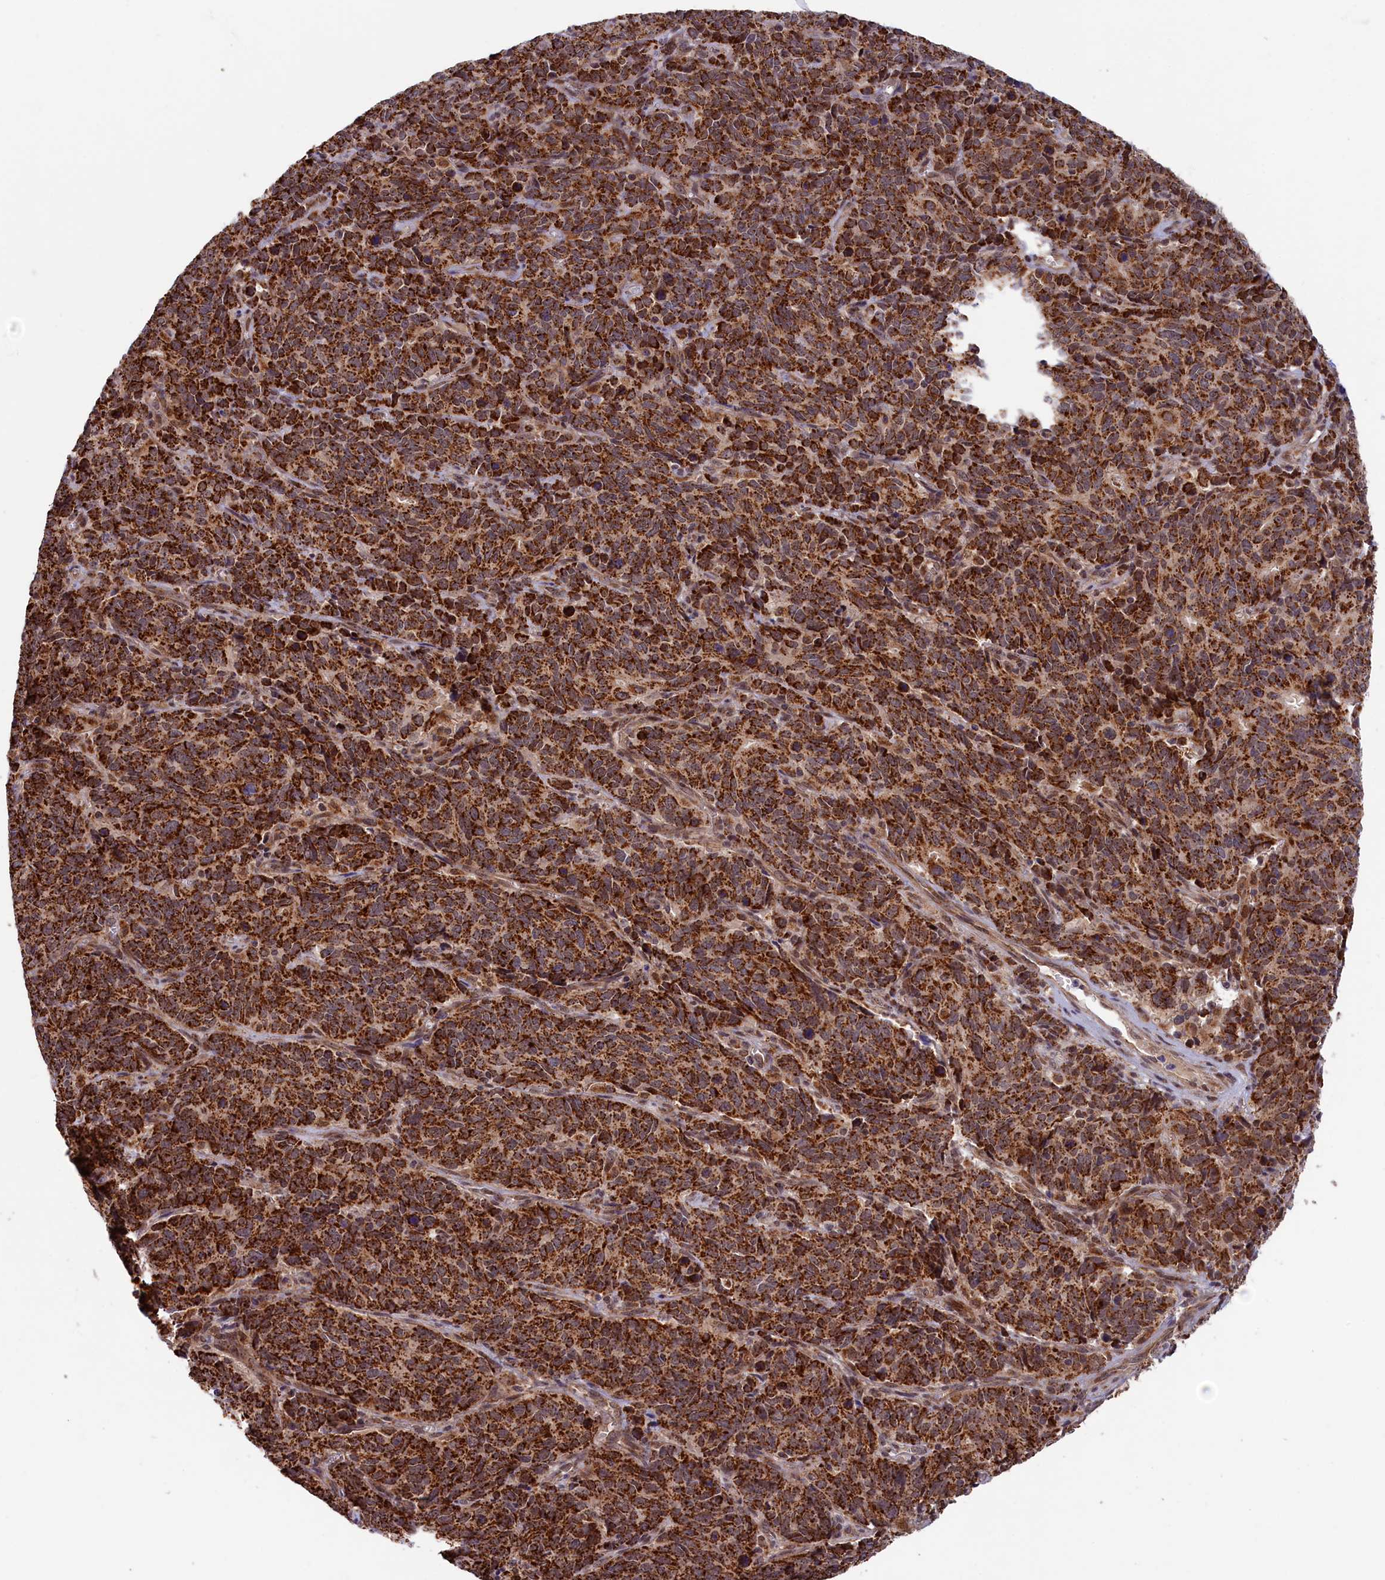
{"staining": {"intensity": "strong", "quantity": ">75%", "location": "cytoplasmic/membranous"}, "tissue": "cervical cancer", "cell_type": "Tumor cells", "image_type": "cancer", "snomed": [{"axis": "morphology", "description": "Squamous cell carcinoma, NOS"}, {"axis": "topography", "description": "Cervix"}], "caption": "This is a photomicrograph of IHC staining of cervical squamous cell carcinoma, which shows strong staining in the cytoplasmic/membranous of tumor cells.", "gene": "DUS3L", "patient": {"sex": "female", "age": 60}}